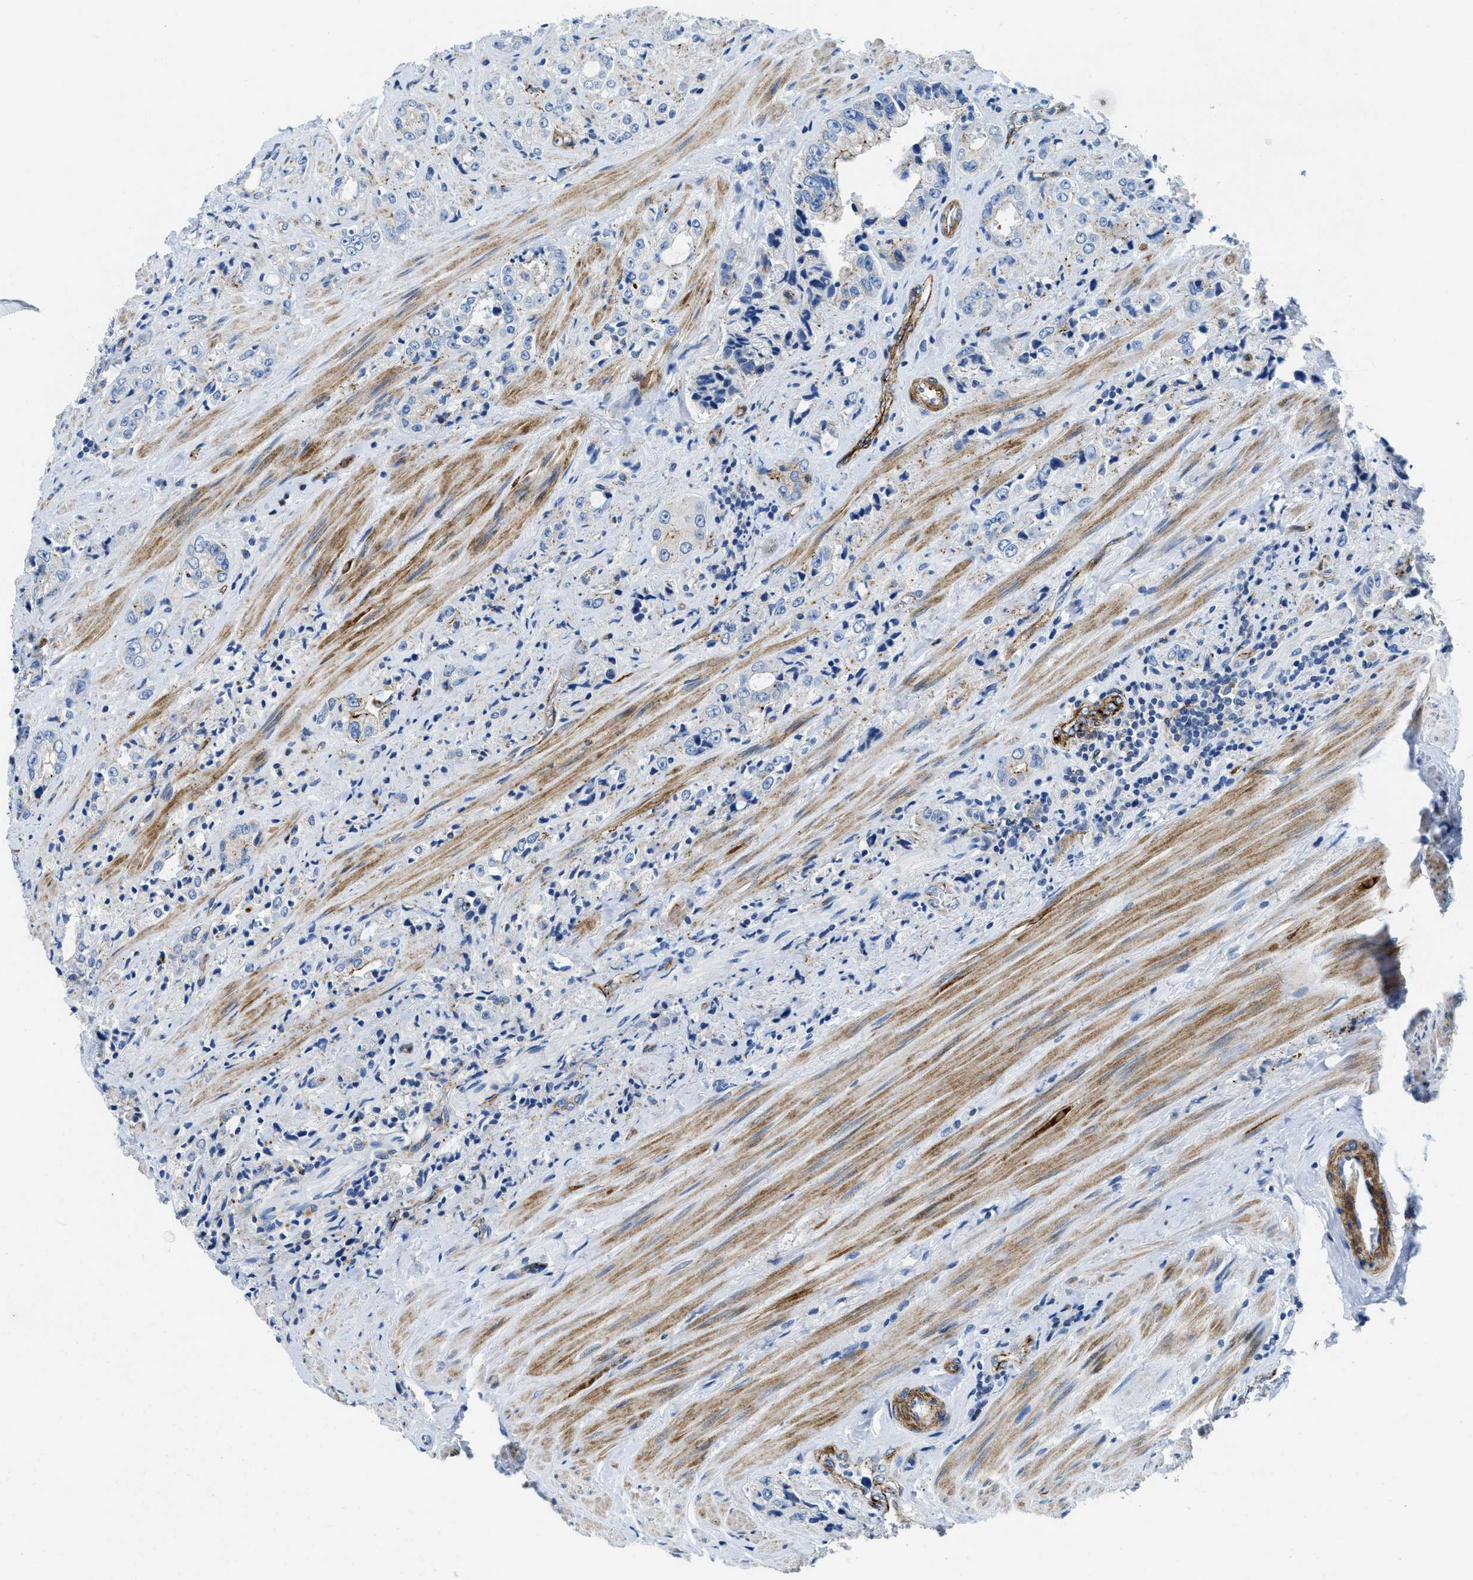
{"staining": {"intensity": "negative", "quantity": "none", "location": "none"}, "tissue": "prostate cancer", "cell_type": "Tumor cells", "image_type": "cancer", "snomed": [{"axis": "morphology", "description": "Adenocarcinoma, High grade"}, {"axis": "topography", "description": "Prostate"}], "caption": "DAB (3,3'-diaminobenzidine) immunohistochemical staining of human prostate cancer reveals no significant positivity in tumor cells.", "gene": "CUTA", "patient": {"sex": "male", "age": 61}}